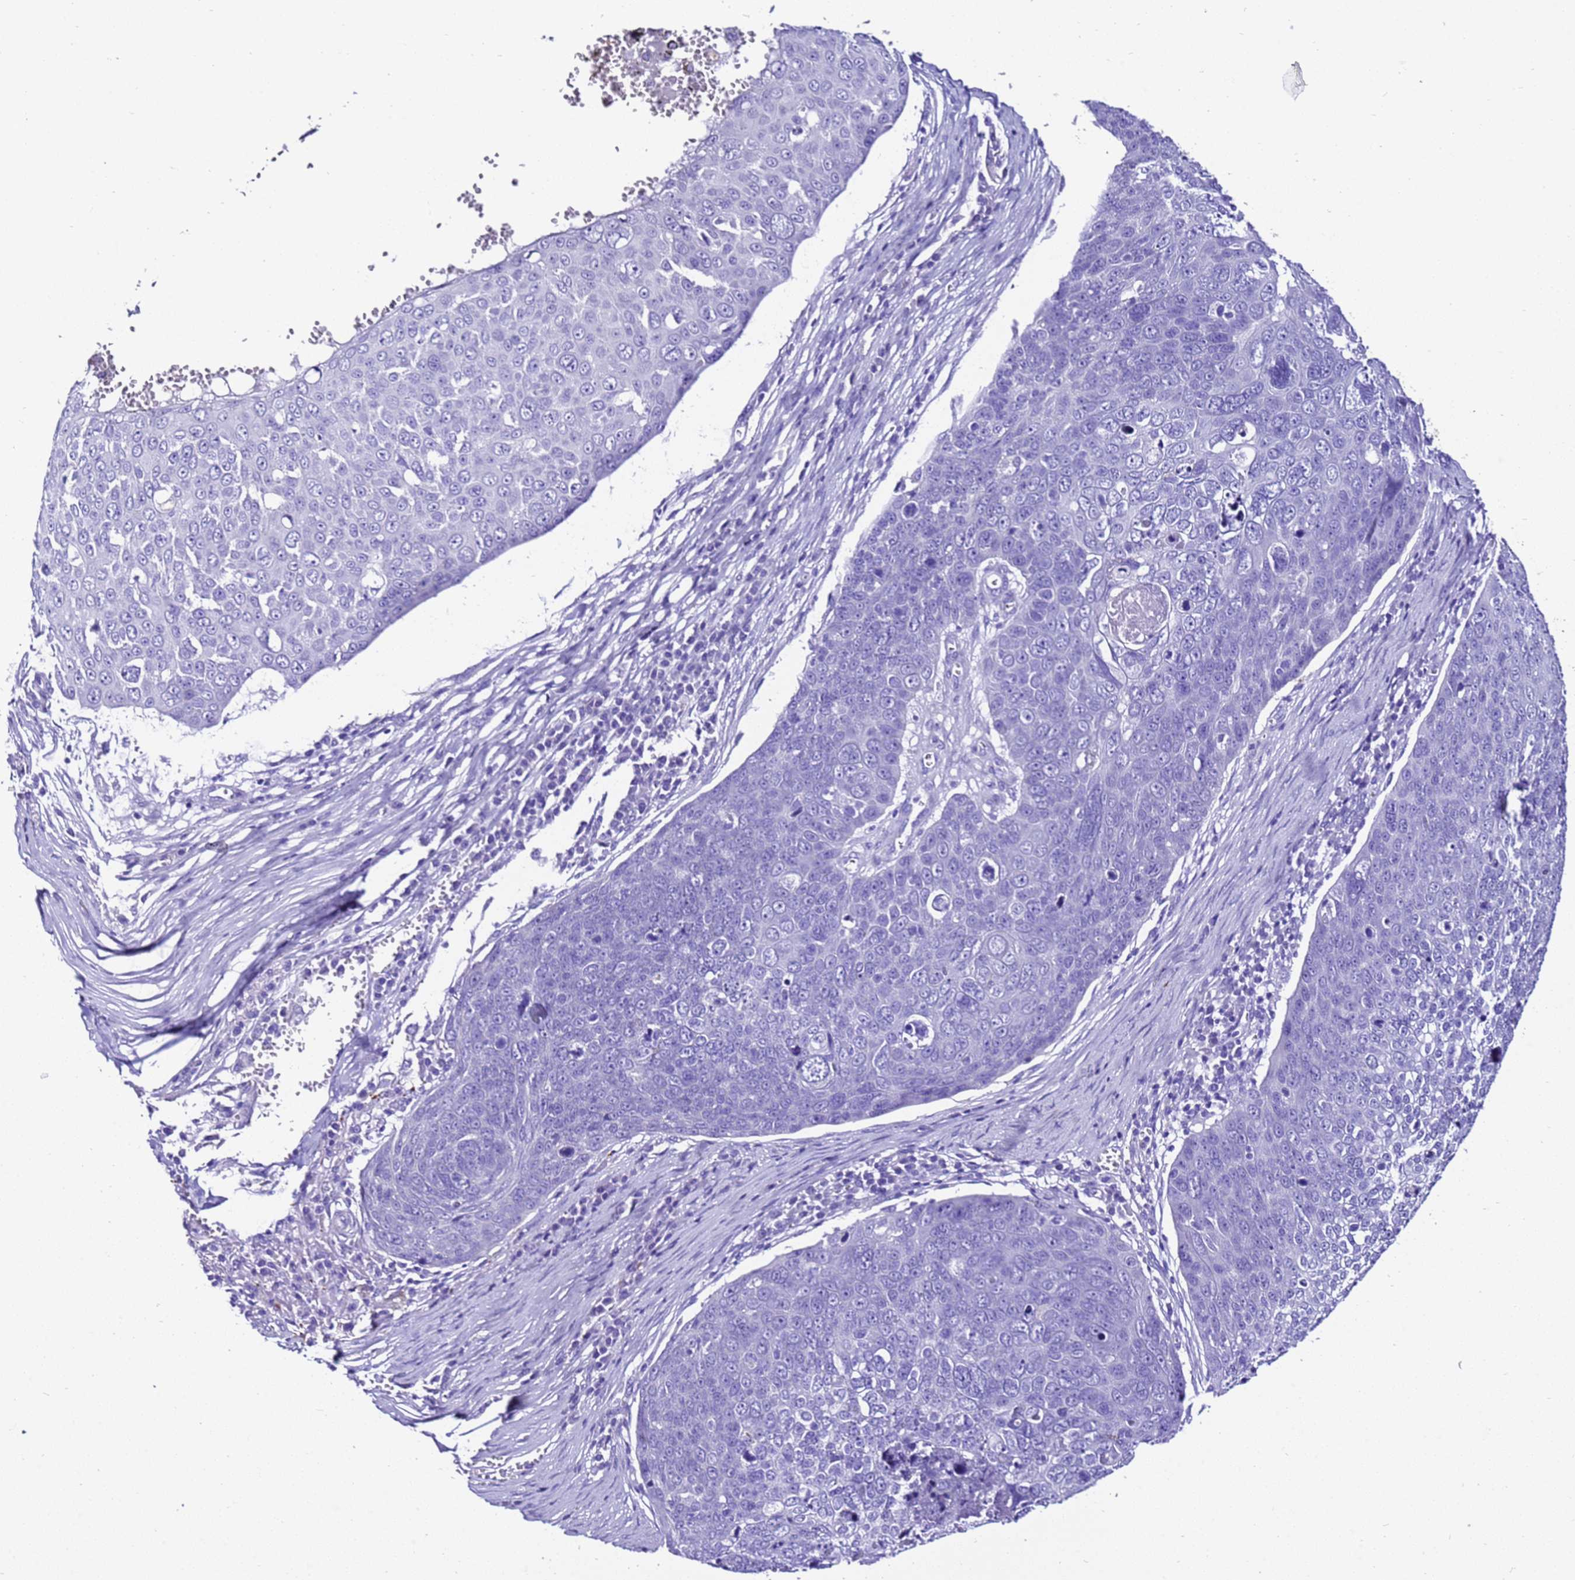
{"staining": {"intensity": "negative", "quantity": "none", "location": "none"}, "tissue": "skin cancer", "cell_type": "Tumor cells", "image_type": "cancer", "snomed": [{"axis": "morphology", "description": "Squamous cell carcinoma, NOS"}, {"axis": "topography", "description": "Skin"}], "caption": "Immunohistochemical staining of human skin cancer (squamous cell carcinoma) displays no significant expression in tumor cells.", "gene": "ZNF417", "patient": {"sex": "male", "age": 71}}